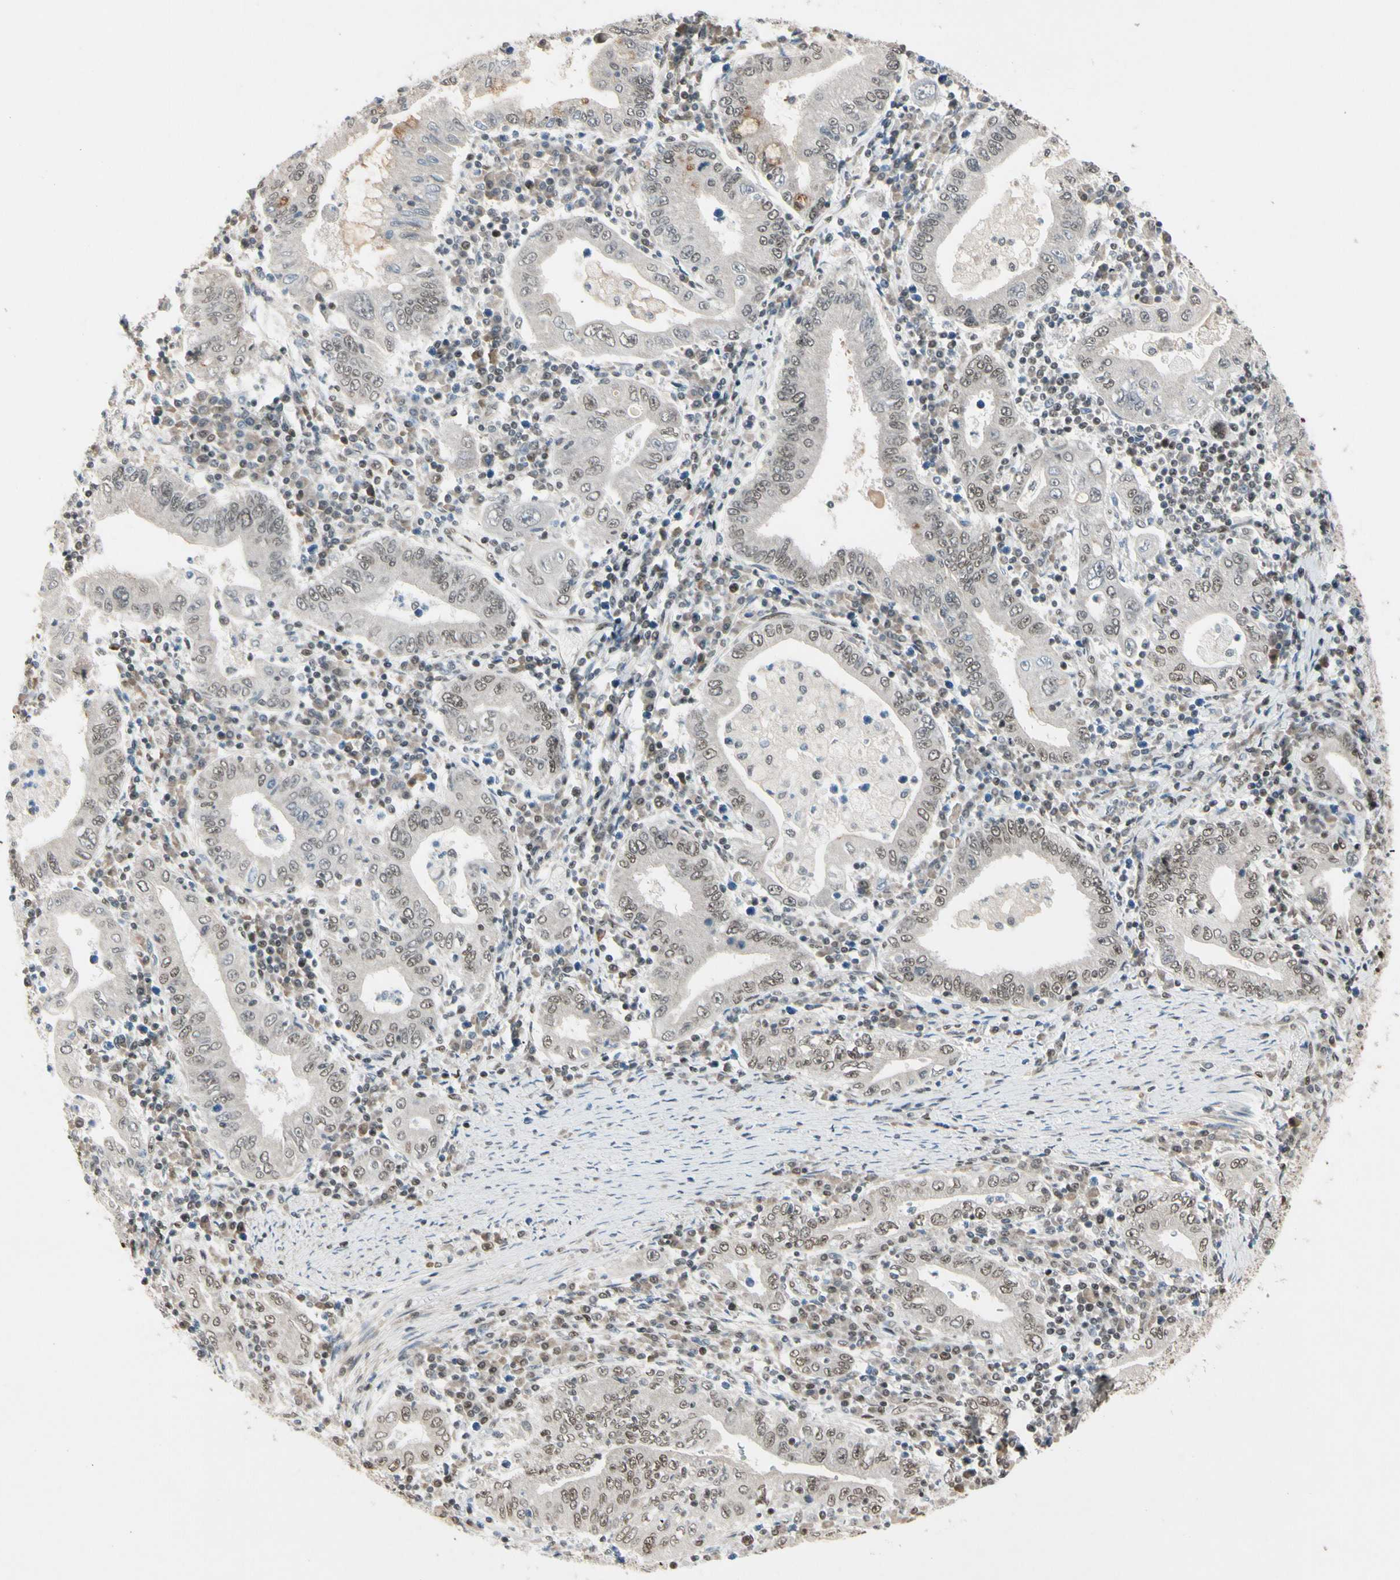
{"staining": {"intensity": "weak", "quantity": "25%-75%", "location": "nuclear"}, "tissue": "stomach cancer", "cell_type": "Tumor cells", "image_type": "cancer", "snomed": [{"axis": "morphology", "description": "Normal tissue, NOS"}, {"axis": "morphology", "description": "Adenocarcinoma, NOS"}, {"axis": "topography", "description": "Esophagus"}, {"axis": "topography", "description": "Stomach, upper"}, {"axis": "topography", "description": "Peripheral nerve tissue"}], "caption": "Adenocarcinoma (stomach) tissue displays weak nuclear staining in approximately 25%-75% of tumor cells", "gene": "CHAMP1", "patient": {"sex": "male", "age": 62}}